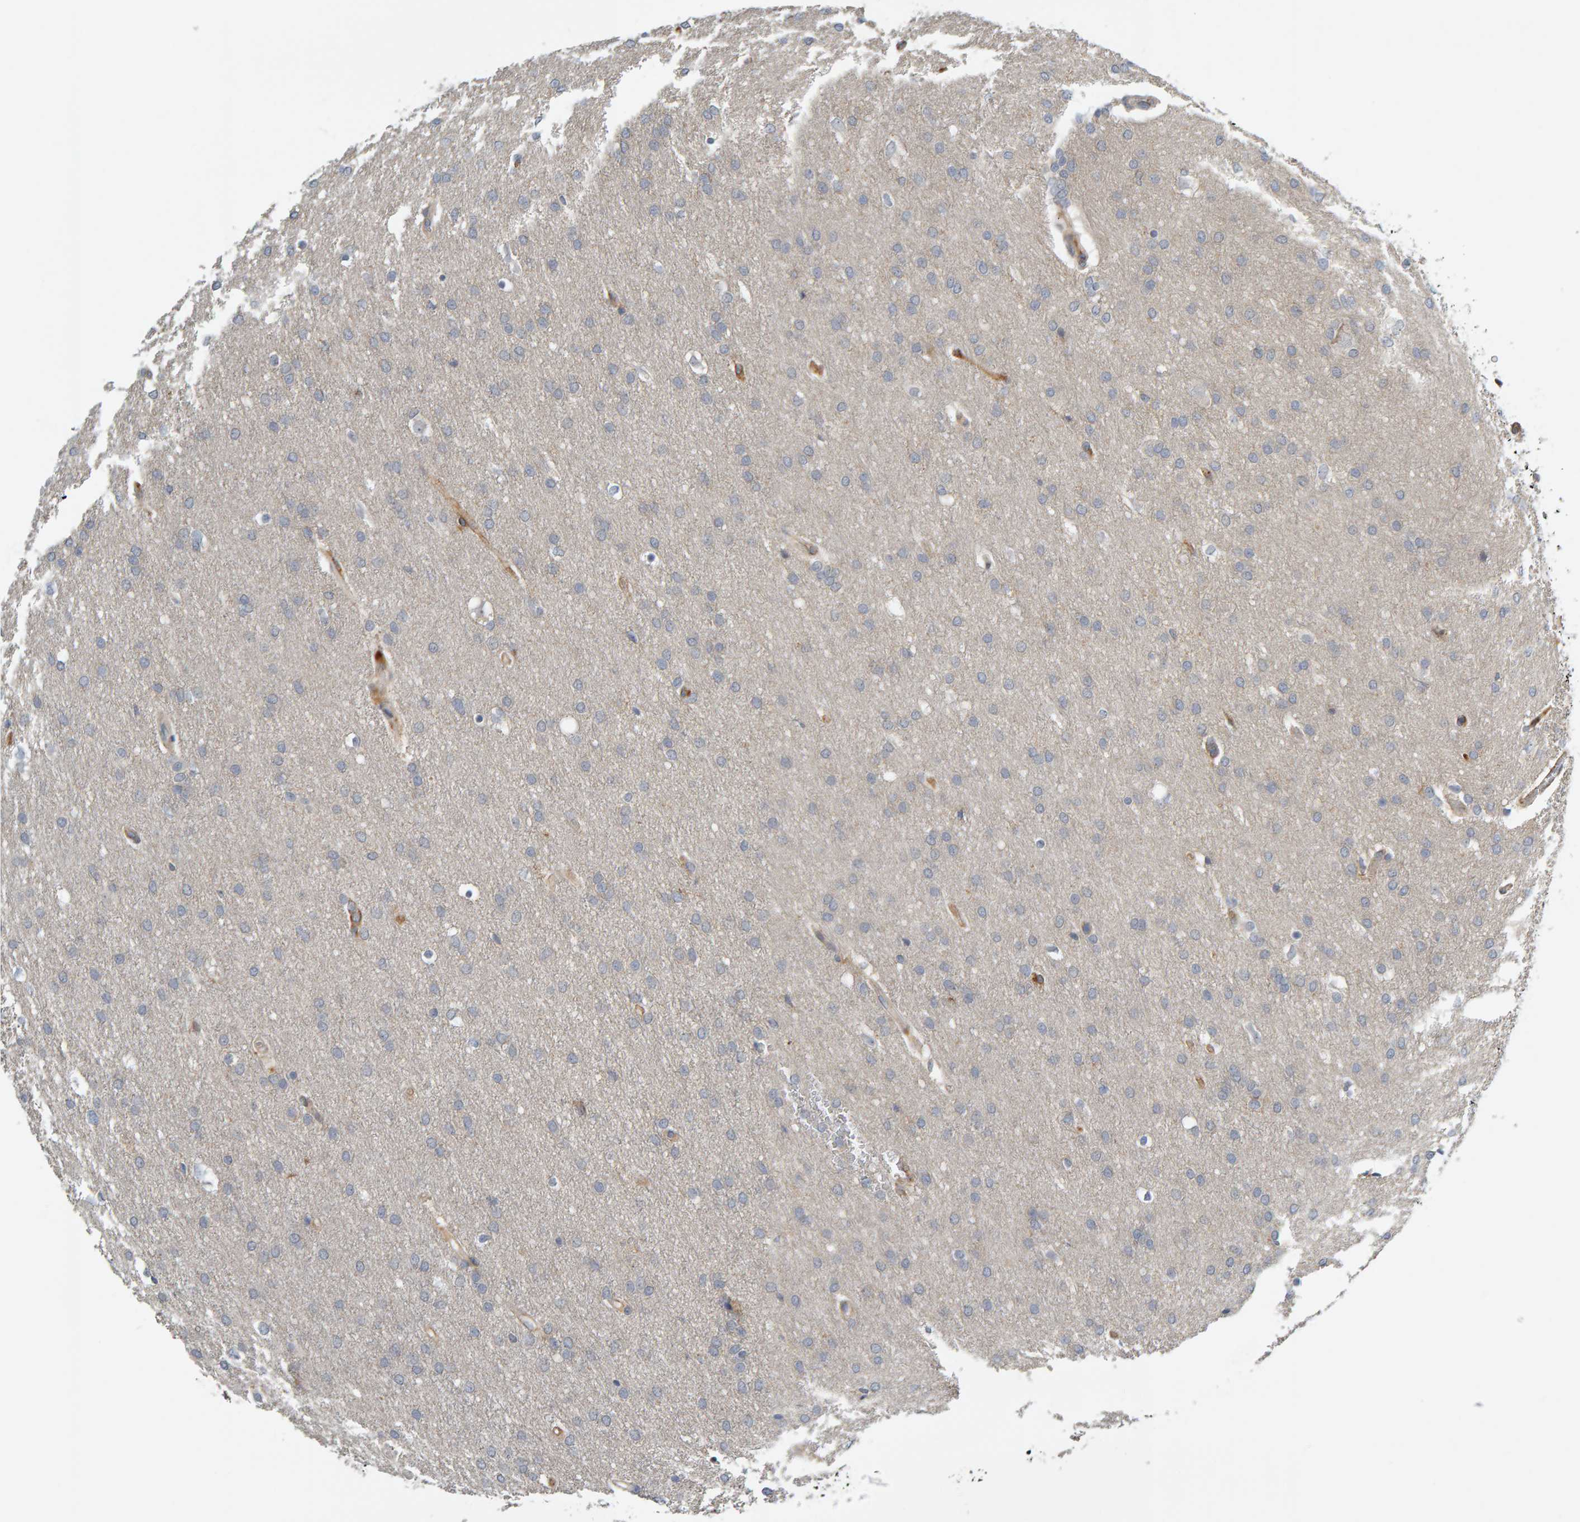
{"staining": {"intensity": "negative", "quantity": "none", "location": "none"}, "tissue": "glioma", "cell_type": "Tumor cells", "image_type": "cancer", "snomed": [{"axis": "morphology", "description": "Glioma, malignant, Low grade"}, {"axis": "topography", "description": "Brain"}], "caption": "This photomicrograph is of glioma stained with immunohistochemistry to label a protein in brown with the nuclei are counter-stained blue. There is no expression in tumor cells.", "gene": "ZNF160", "patient": {"sex": "female", "age": 37}}